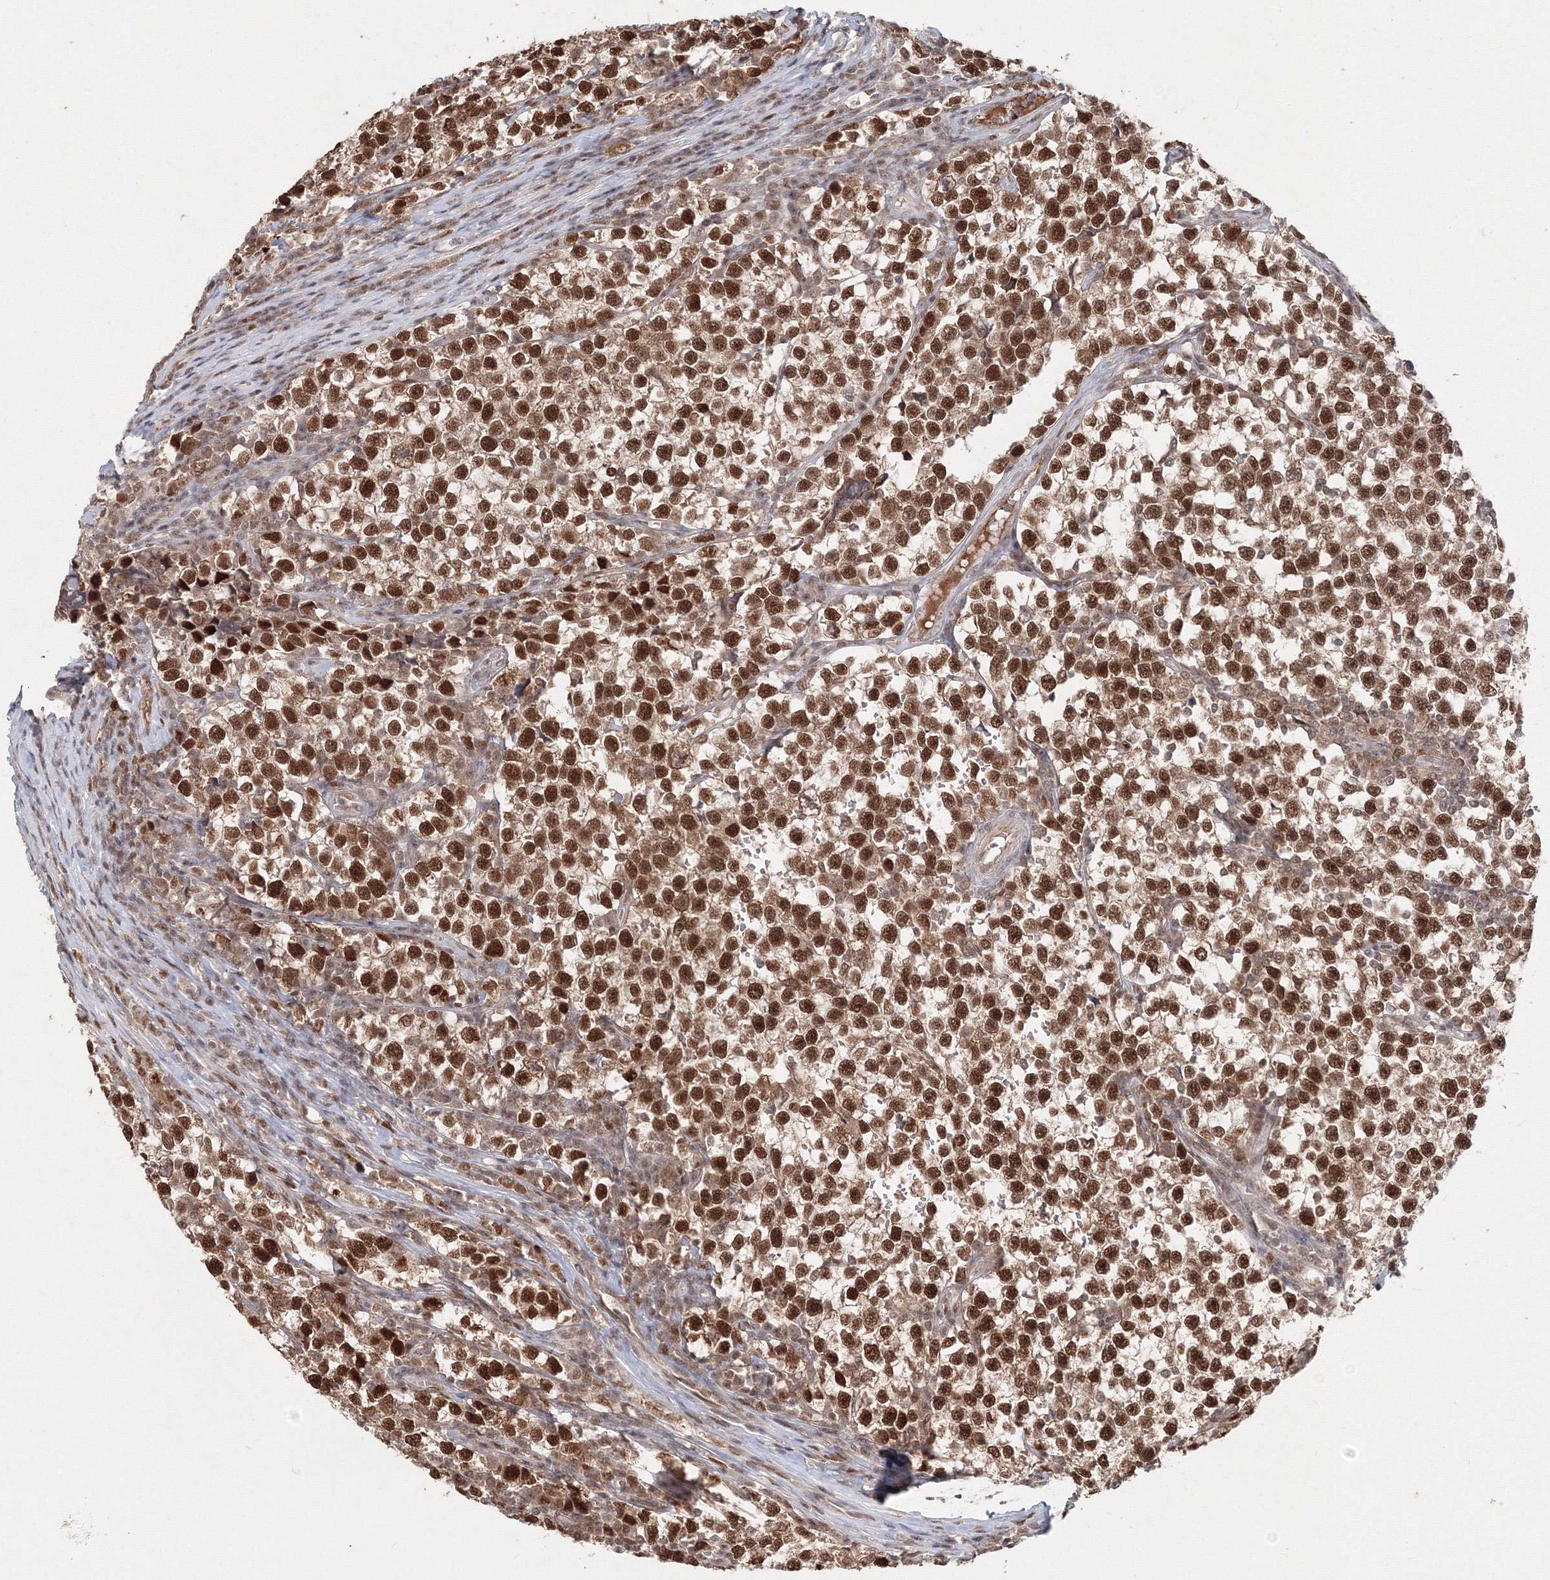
{"staining": {"intensity": "strong", "quantity": ">75%", "location": "nuclear"}, "tissue": "testis cancer", "cell_type": "Tumor cells", "image_type": "cancer", "snomed": [{"axis": "morphology", "description": "Normal tissue, NOS"}, {"axis": "morphology", "description": "Seminoma, NOS"}, {"axis": "topography", "description": "Testis"}], "caption": "DAB immunohistochemical staining of human seminoma (testis) exhibits strong nuclear protein staining in approximately >75% of tumor cells.", "gene": "IWS1", "patient": {"sex": "male", "age": 43}}